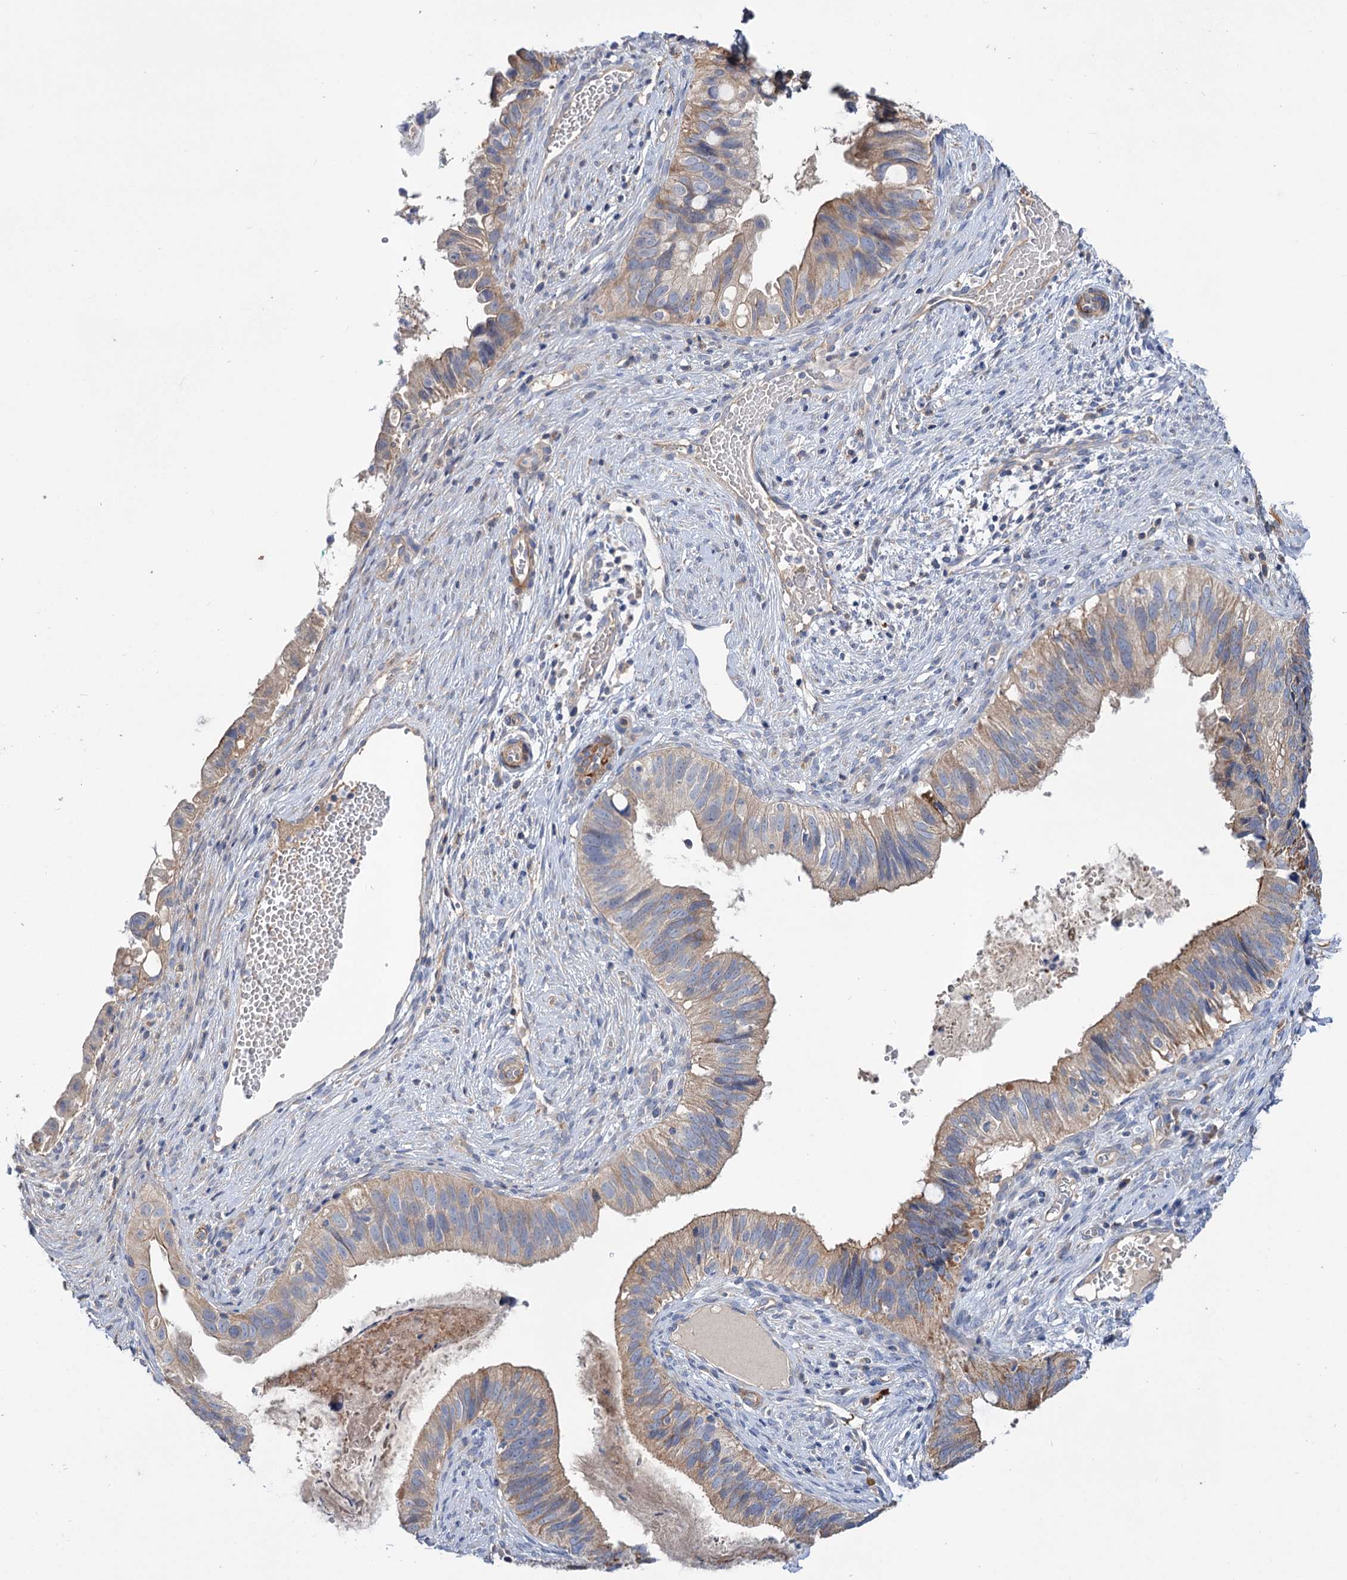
{"staining": {"intensity": "moderate", "quantity": "25%-75%", "location": "cytoplasmic/membranous"}, "tissue": "cervical cancer", "cell_type": "Tumor cells", "image_type": "cancer", "snomed": [{"axis": "morphology", "description": "Adenocarcinoma, NOS"}, {"axis": "topography", "description": "Cervix"}], "caption": "DAB (3,3'-diaminobenzidine) immunohistochemical staining of adenocarcinoma (cervical) shows moderate cytoplasmic/membranous protein staining in about 25%-75% of tumor cells.", "gene": "NUDCD2", "patient": {"sex": "female", "age": 42}}